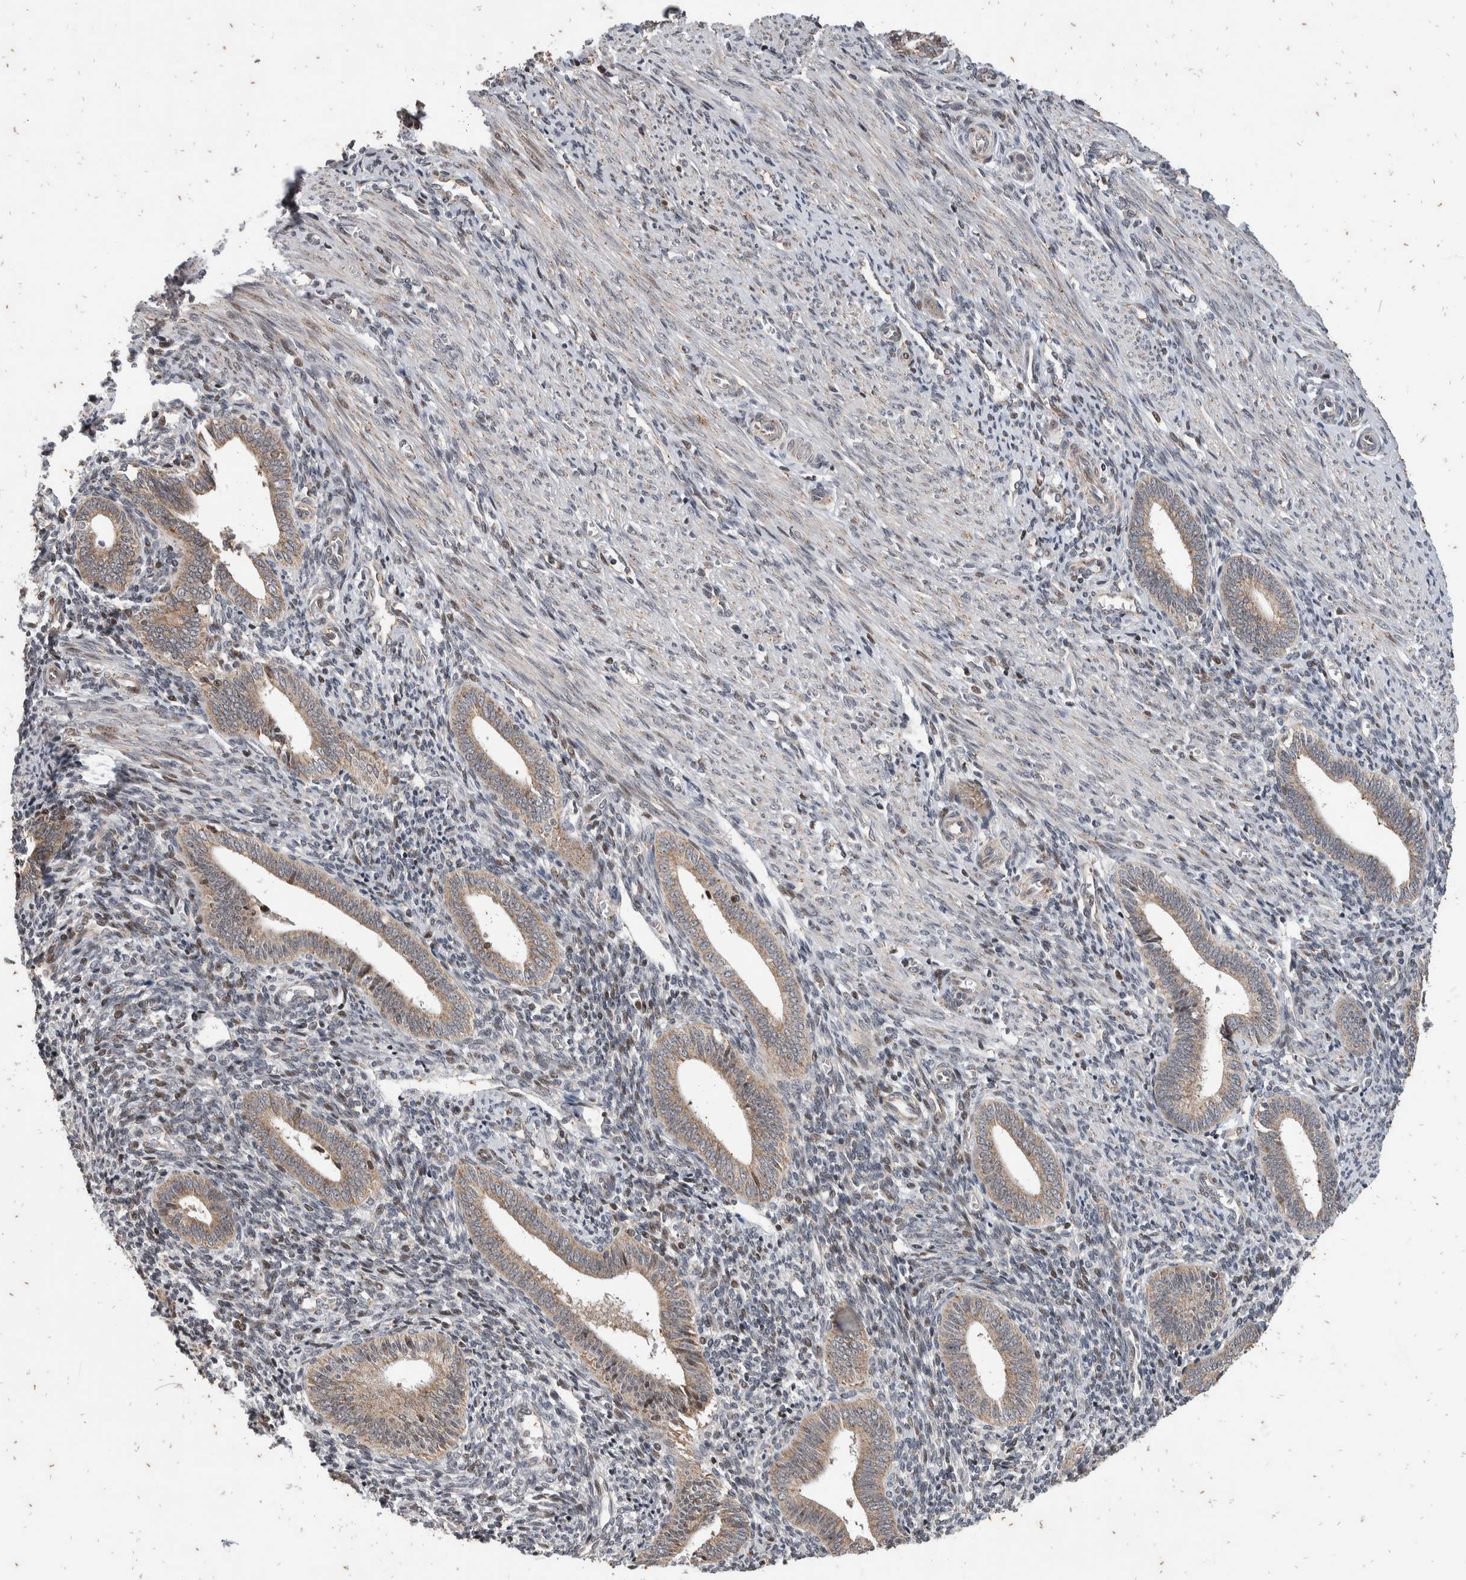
{"staining": {"intensity": "weak", "quantity": "<25%", "location": "nuclear"}, "tissue": "endometrium", "cell_type": "Cells in endometrial stroma", "image_type": "normal", "snomed": [{"axis": "morphology", "description": "Normal tissue, NOS"}, {"axis": "topography", "description": "Uterus"}, {"axis": "topography", "description": "Endometrium"}], "caption": "IHC micrograph of normal endometrium stained for a protein (brown), which demonstrates no staining in cells in endometrial stroma.", "gene": "ATXN7L1", "patient": {"sex": "female", "age": 33}}